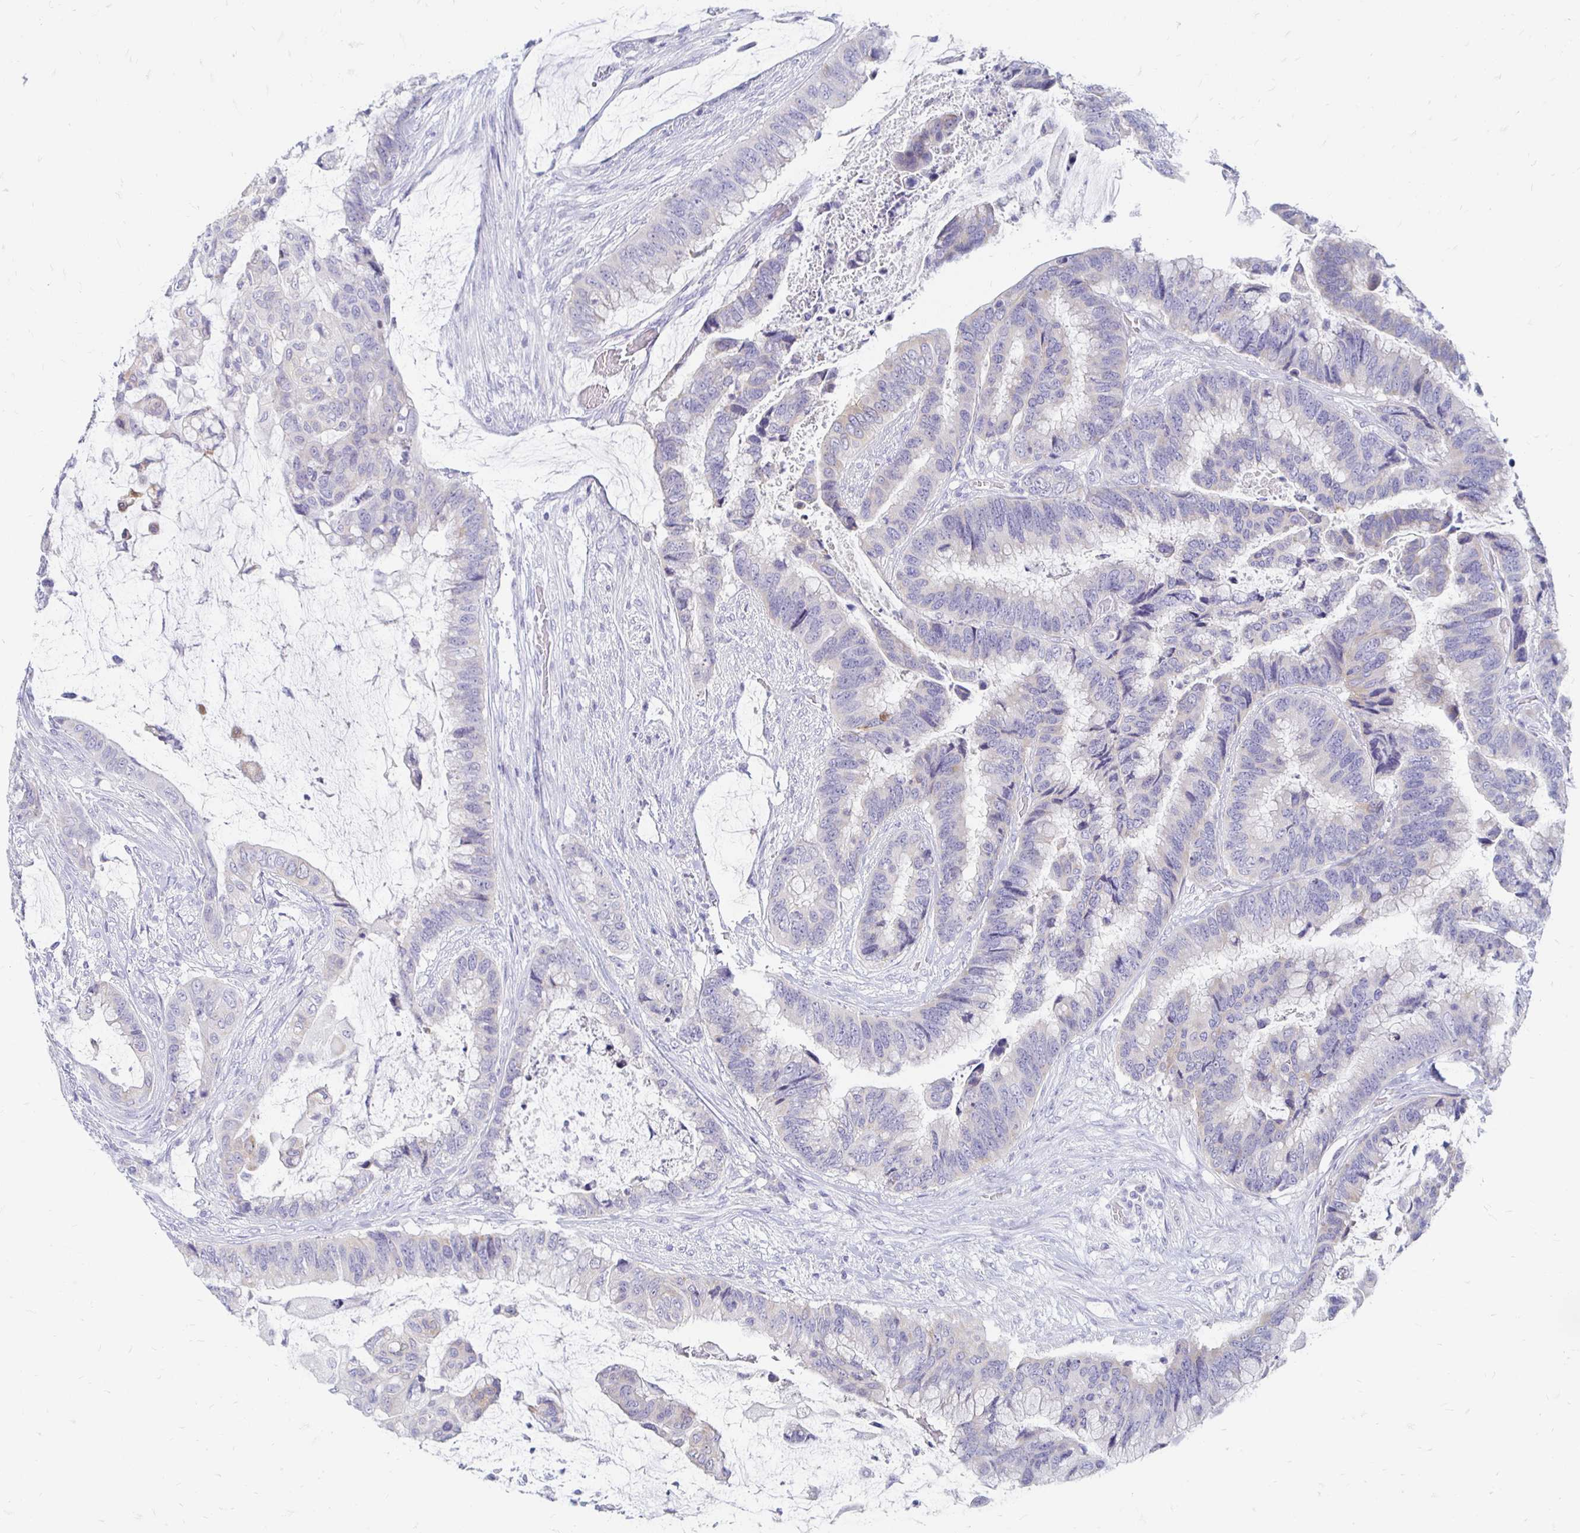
{"staining": {"intensity": "negative", "quantity": "none", "location": "none"}, "tissue": "colorectal cancer", "cell_type": "Tumor cells", "image_type": "cancer", "snomed": [{"axis": "morphology", "description": "Adenocarcinoma, NOS"}, {"axis": "topography", "description": "Rectum"}], "caption": "The photomicrograph reveals no significant positivity in tumor cells of adenocarcinoma (colorectal).", "gene": "PEG10", "patient": {"sex": "female", "age": 59}}